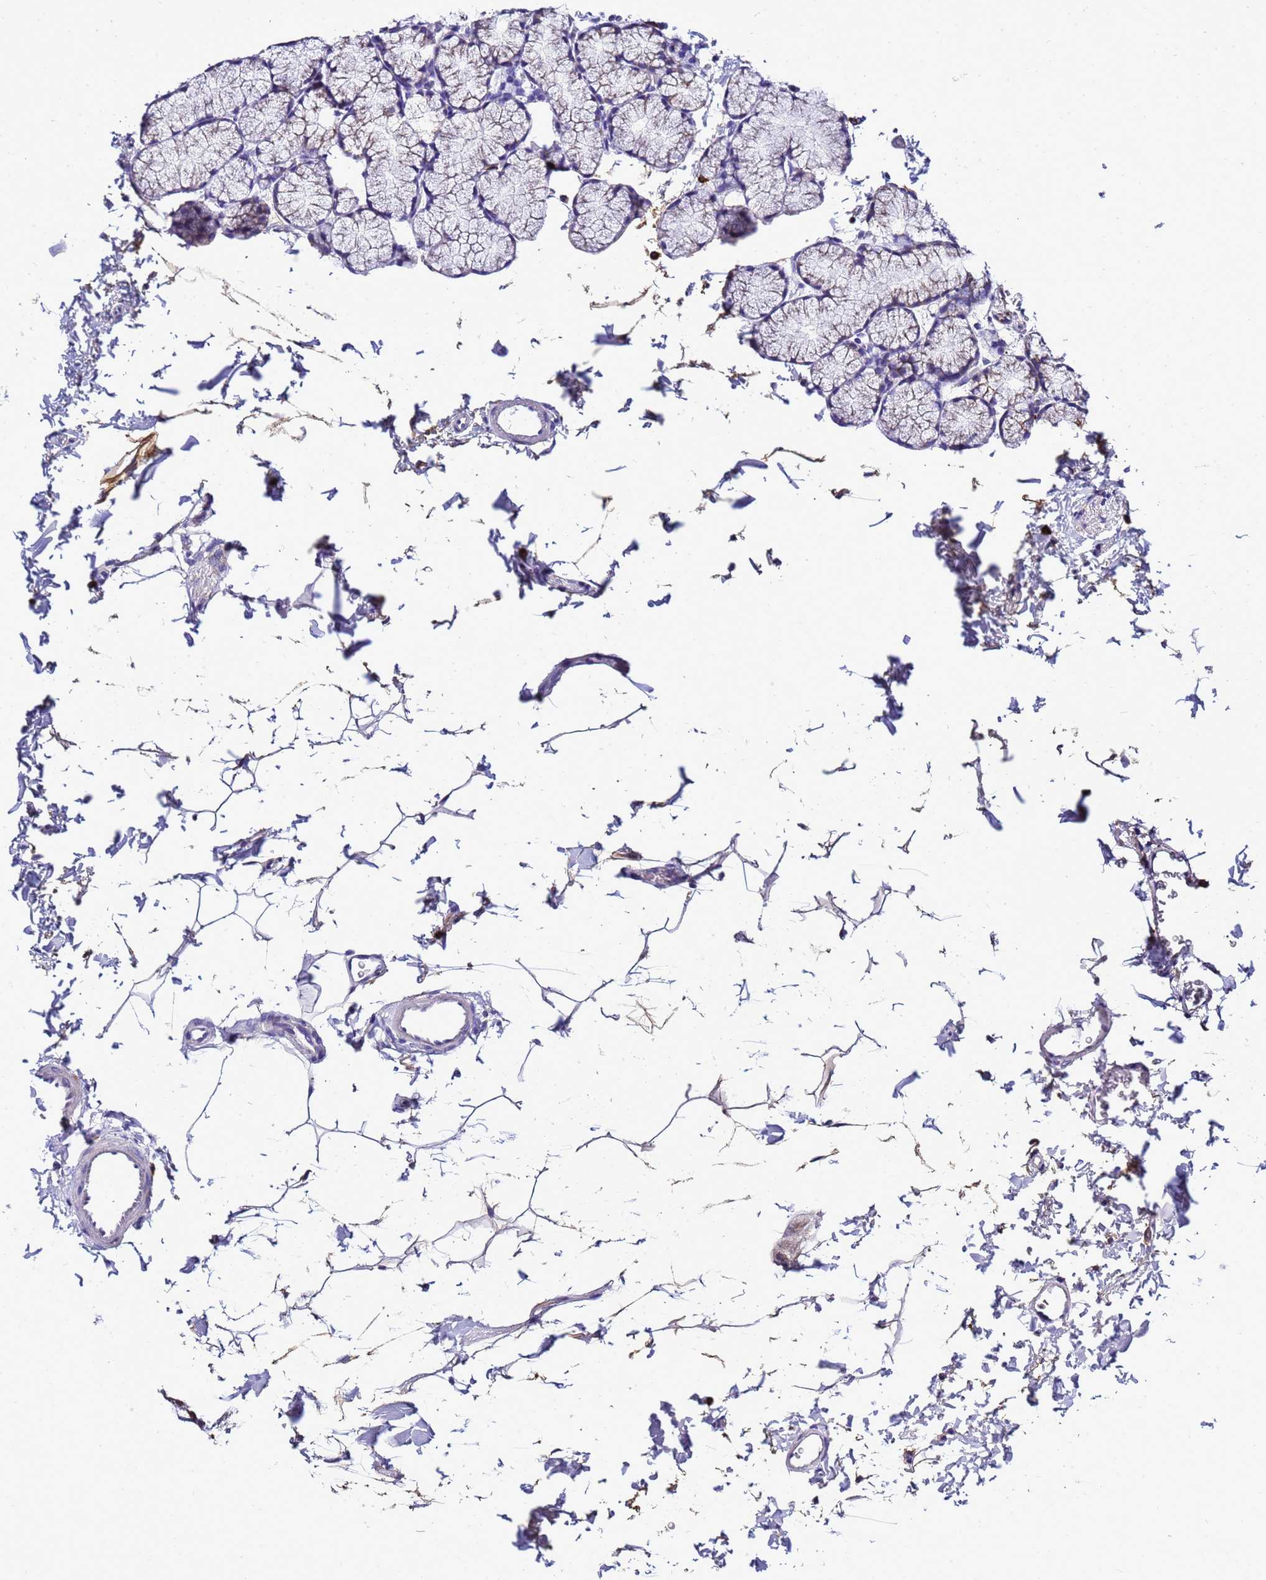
{"staining": {"intensity": "moderate", "quantity": ">75%", "location": "cytoplasmic/membranous"}, "tissue": "duodenum", "cell_type": "Glandular cells", "image_type": "normal", "snomed": [{"axis": "morphology", "description": "Normal tissue, NOS"}, {"axis": "topography", "description": "Duodenum"}], "caption": "This is an image of IHC staining of unremarkable duodenum, which shows moderate expression in the cytoplasmic/membranous of glandular cells.", "gene": "HIGD2A", "patient": {"sex": "male", "age": 35}}